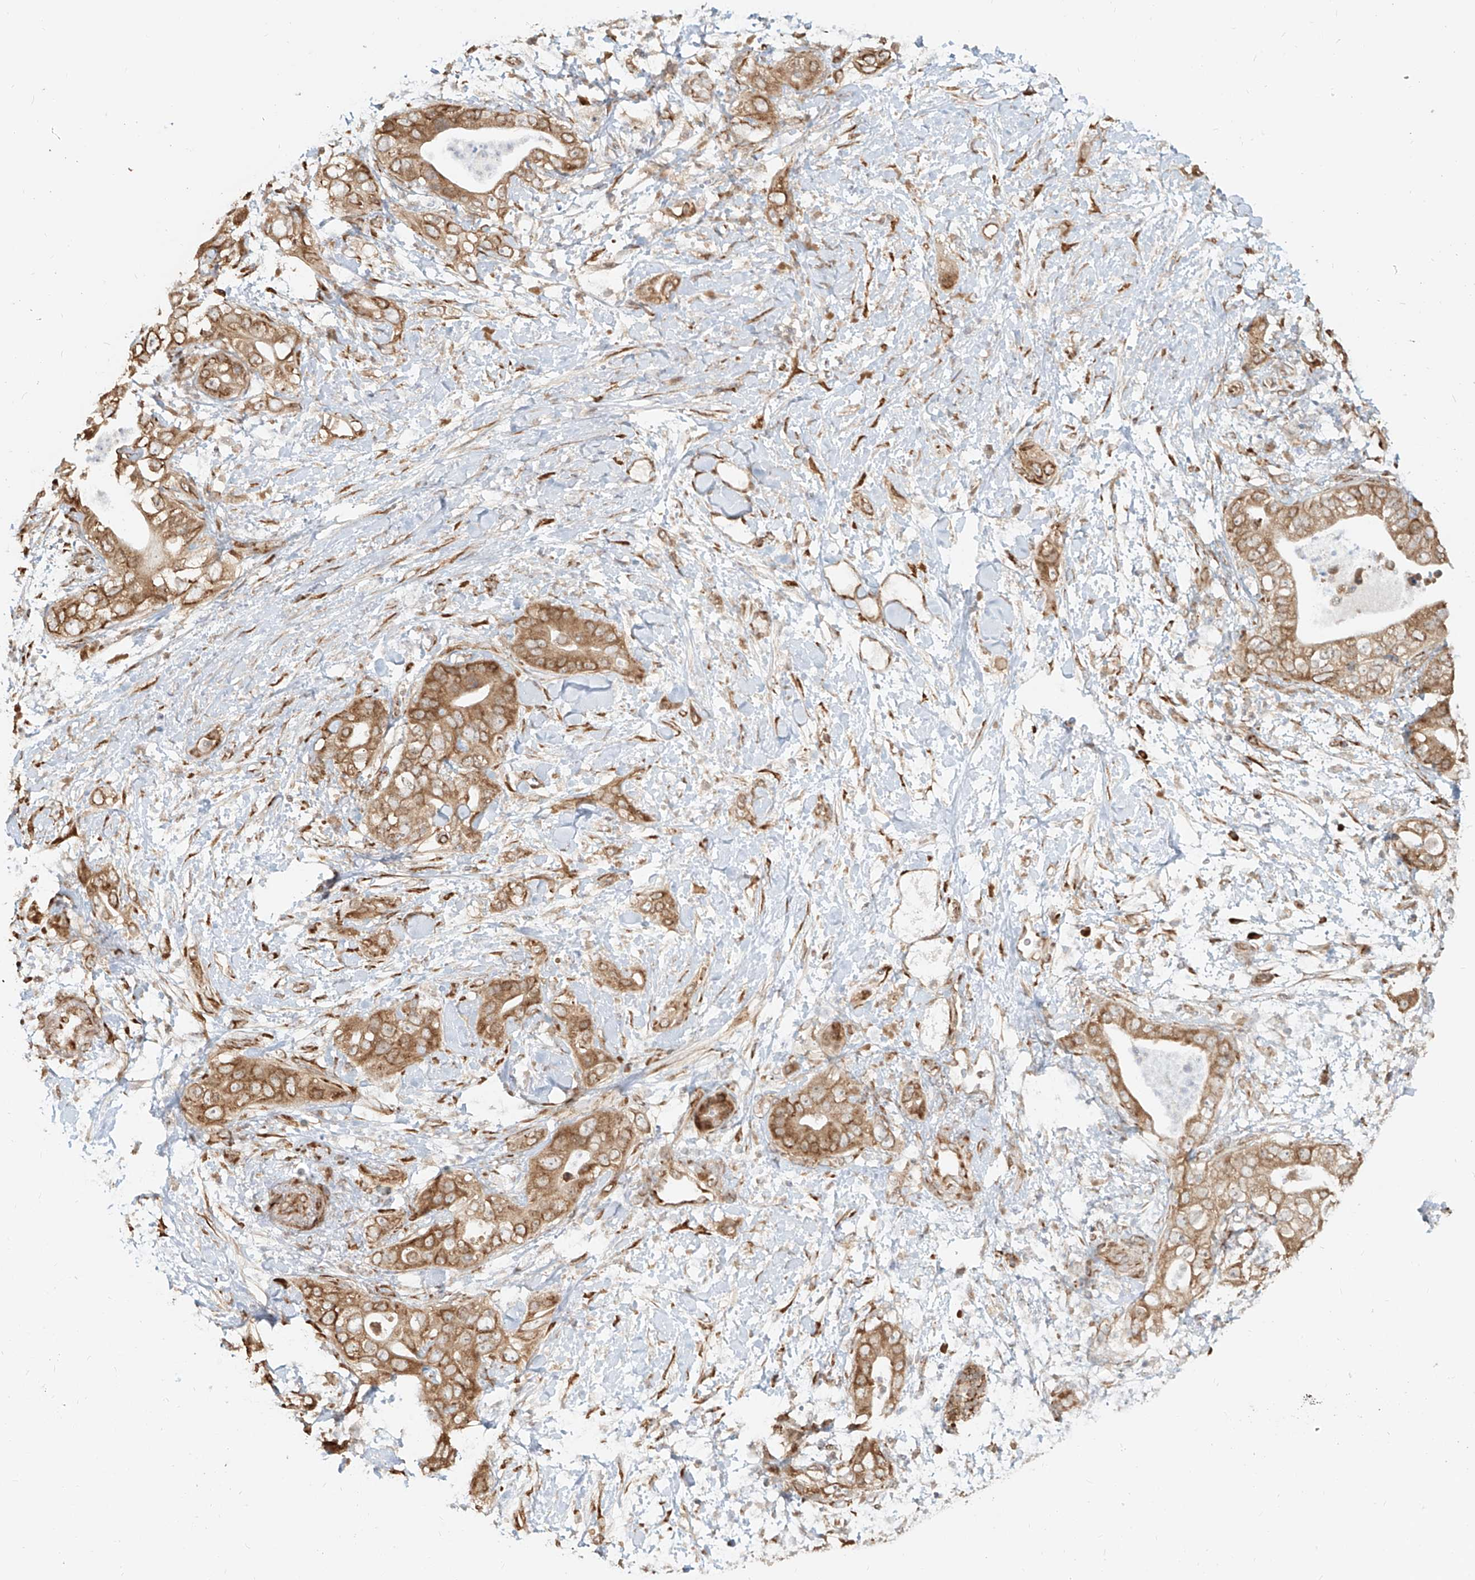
{"staining": {"intensity": "moderate", "quantity": ">75%", "location": "cytoplasmic/membranous"}, "tissue": "pancreatic cancer", "cell_type": "Tumor cells", "image_type": "cancer", "snomed": [{"axis": "morphology", "description": "Adenocarcinoma, NOS"}, {"axis": "topography", "description": "Pancreas"}], "caption": "There is medium levels of moderate cytoplasmic/membranous staining in tumor cells of adenocarcinoma (pancreatic), as demonstrated by immunohistochemical staining (brown color).", "gene": "UBE2K", "patient": {"sex": "female", "age": 78}}